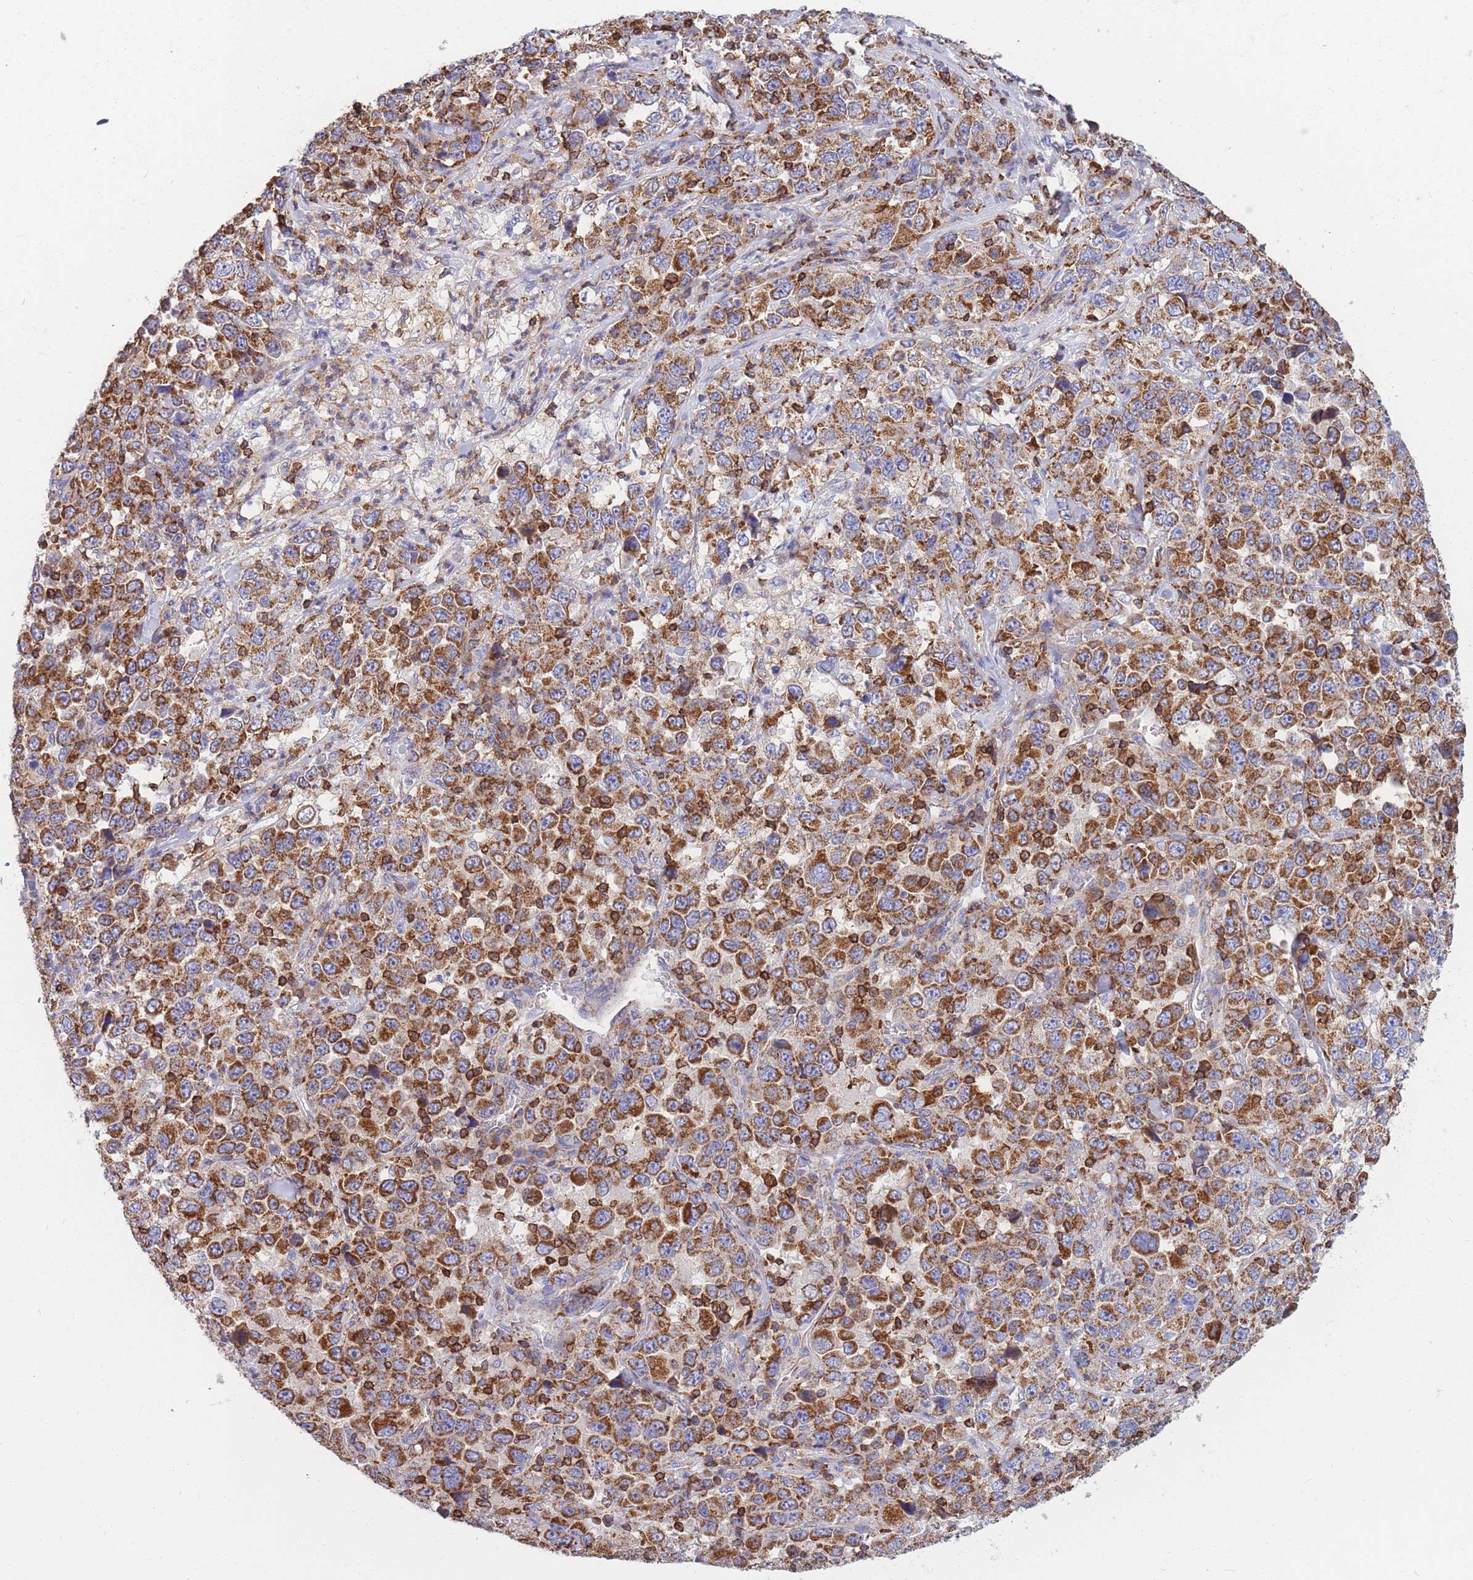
{"staining": {"intensity": "strong", "quantity": ">75%", "location": "cytoplasmic/membranous"}, "tissue": "stomach cancer", "cell_type": "Tumor cells", "image_type": "cancer", "snomed": [{"axis": "morphology", "description": "Normal tissue, NOS"}, {"axis": "morphology", "description": "Adenocarcinoma, NOS"}, {"axis": "topography", "description": "Stomach, upper"}, {"axis": "topography", "description": "Stomach"}], "caption": "IHC photomicrograph of neoplastic tissue: human stomach adenocarcinoma stained using IHC shows high levels of strong protein expression localized specifically in the cytoplasmic/membranous of tumor cells, appearing as a cytoplasmic/membranous brown color.", "gene": "MRPL54", "patient": {"sex": "male", "age": 59}}